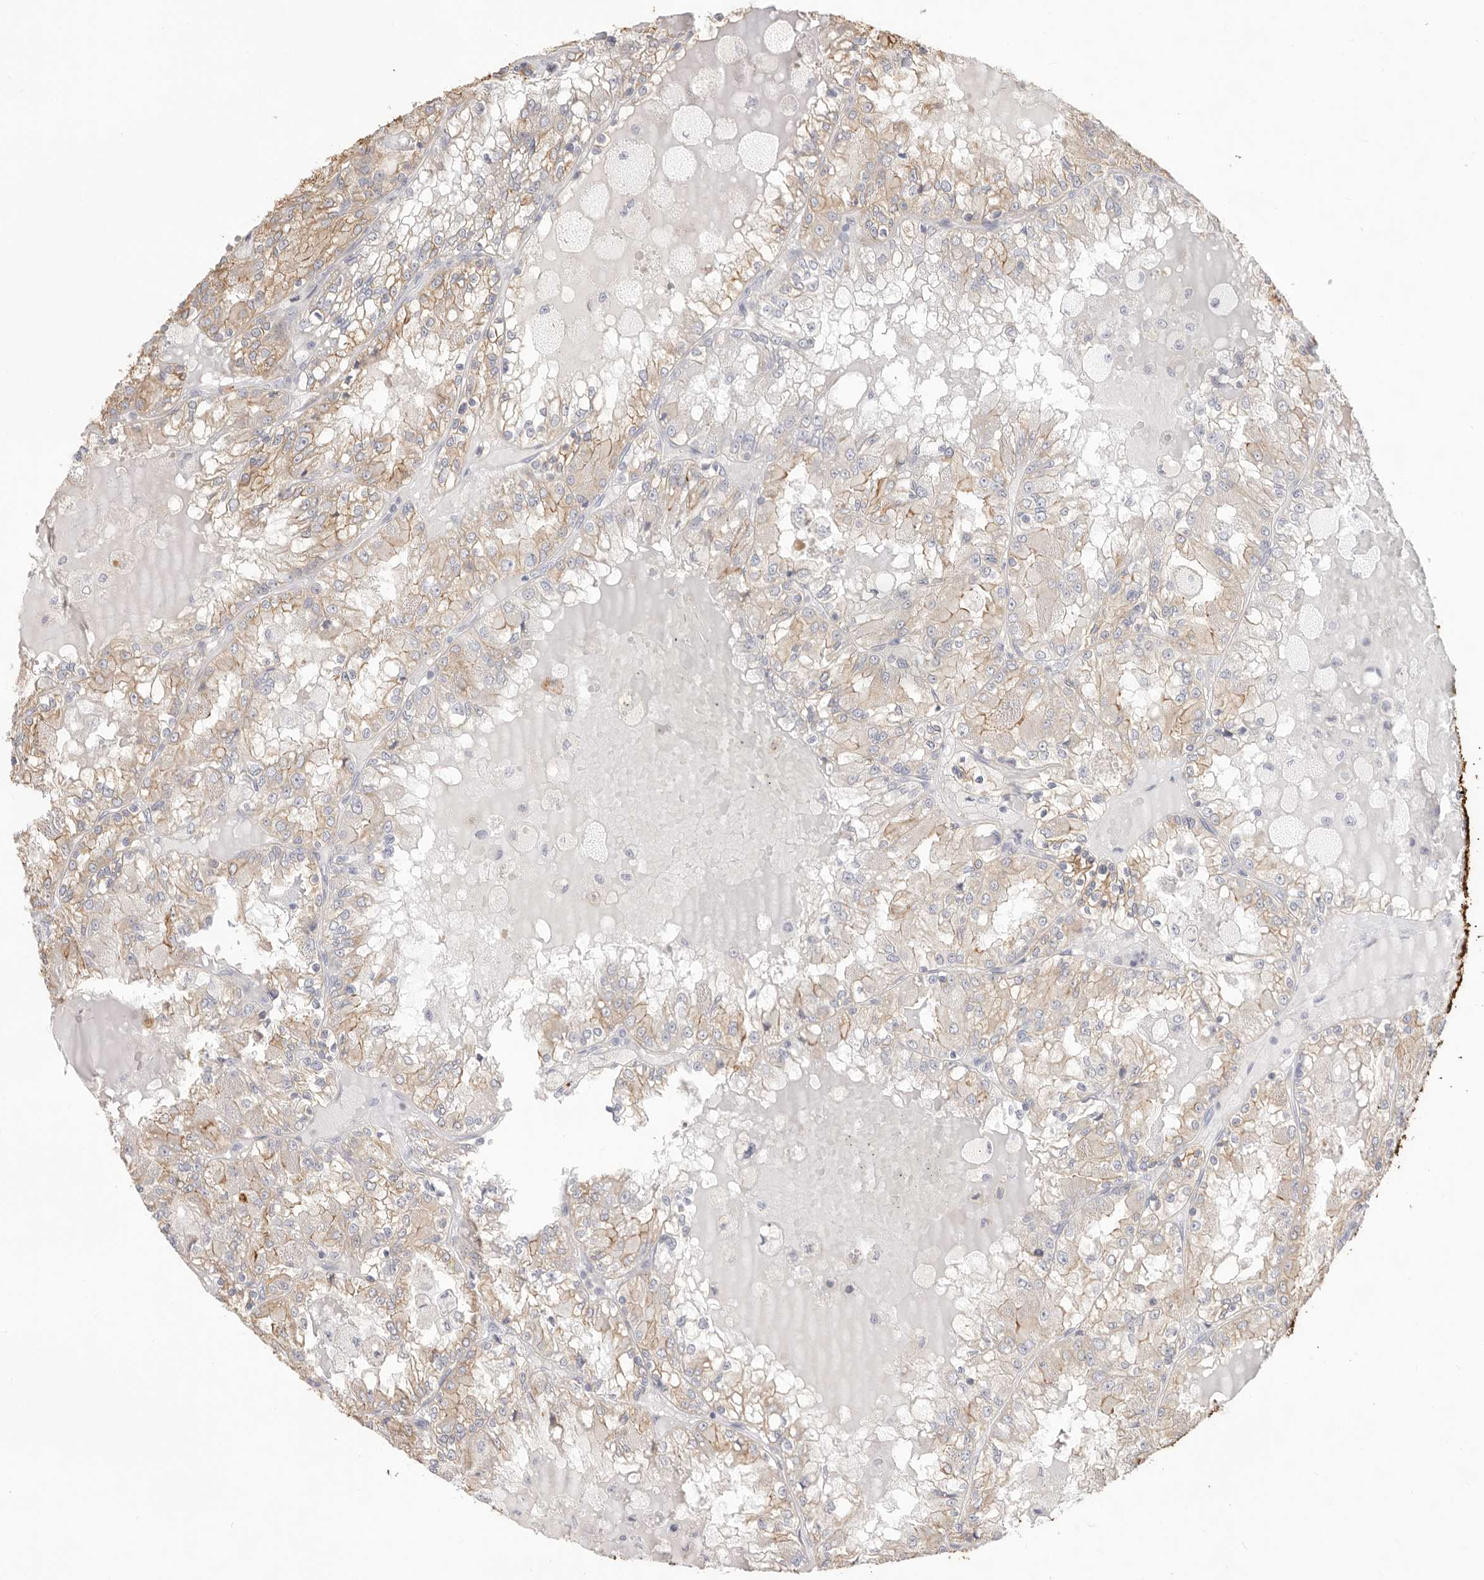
{"staining": {"intensity": "moderate", "quantity": "25%-75%", "location": "cytoplasmic/membranous"}, "tissue": "renal cancer", "cell_type": "Tumor cells", "image_type": "cancer", "snomed": [{"axis": "morphology", "description": "Adenocarcinoma, NOS"}, {"axis": "topography", "description": "Kidney"}], "caption": "Immunohistochemistry of adenocarcinoma (renal) displays medium levels of moderate cytoplasmic/membranous staining in about 25%-75% of tumor cells.", "gene": "USH1C", "patient": {"sex": "female", "age": 56}}